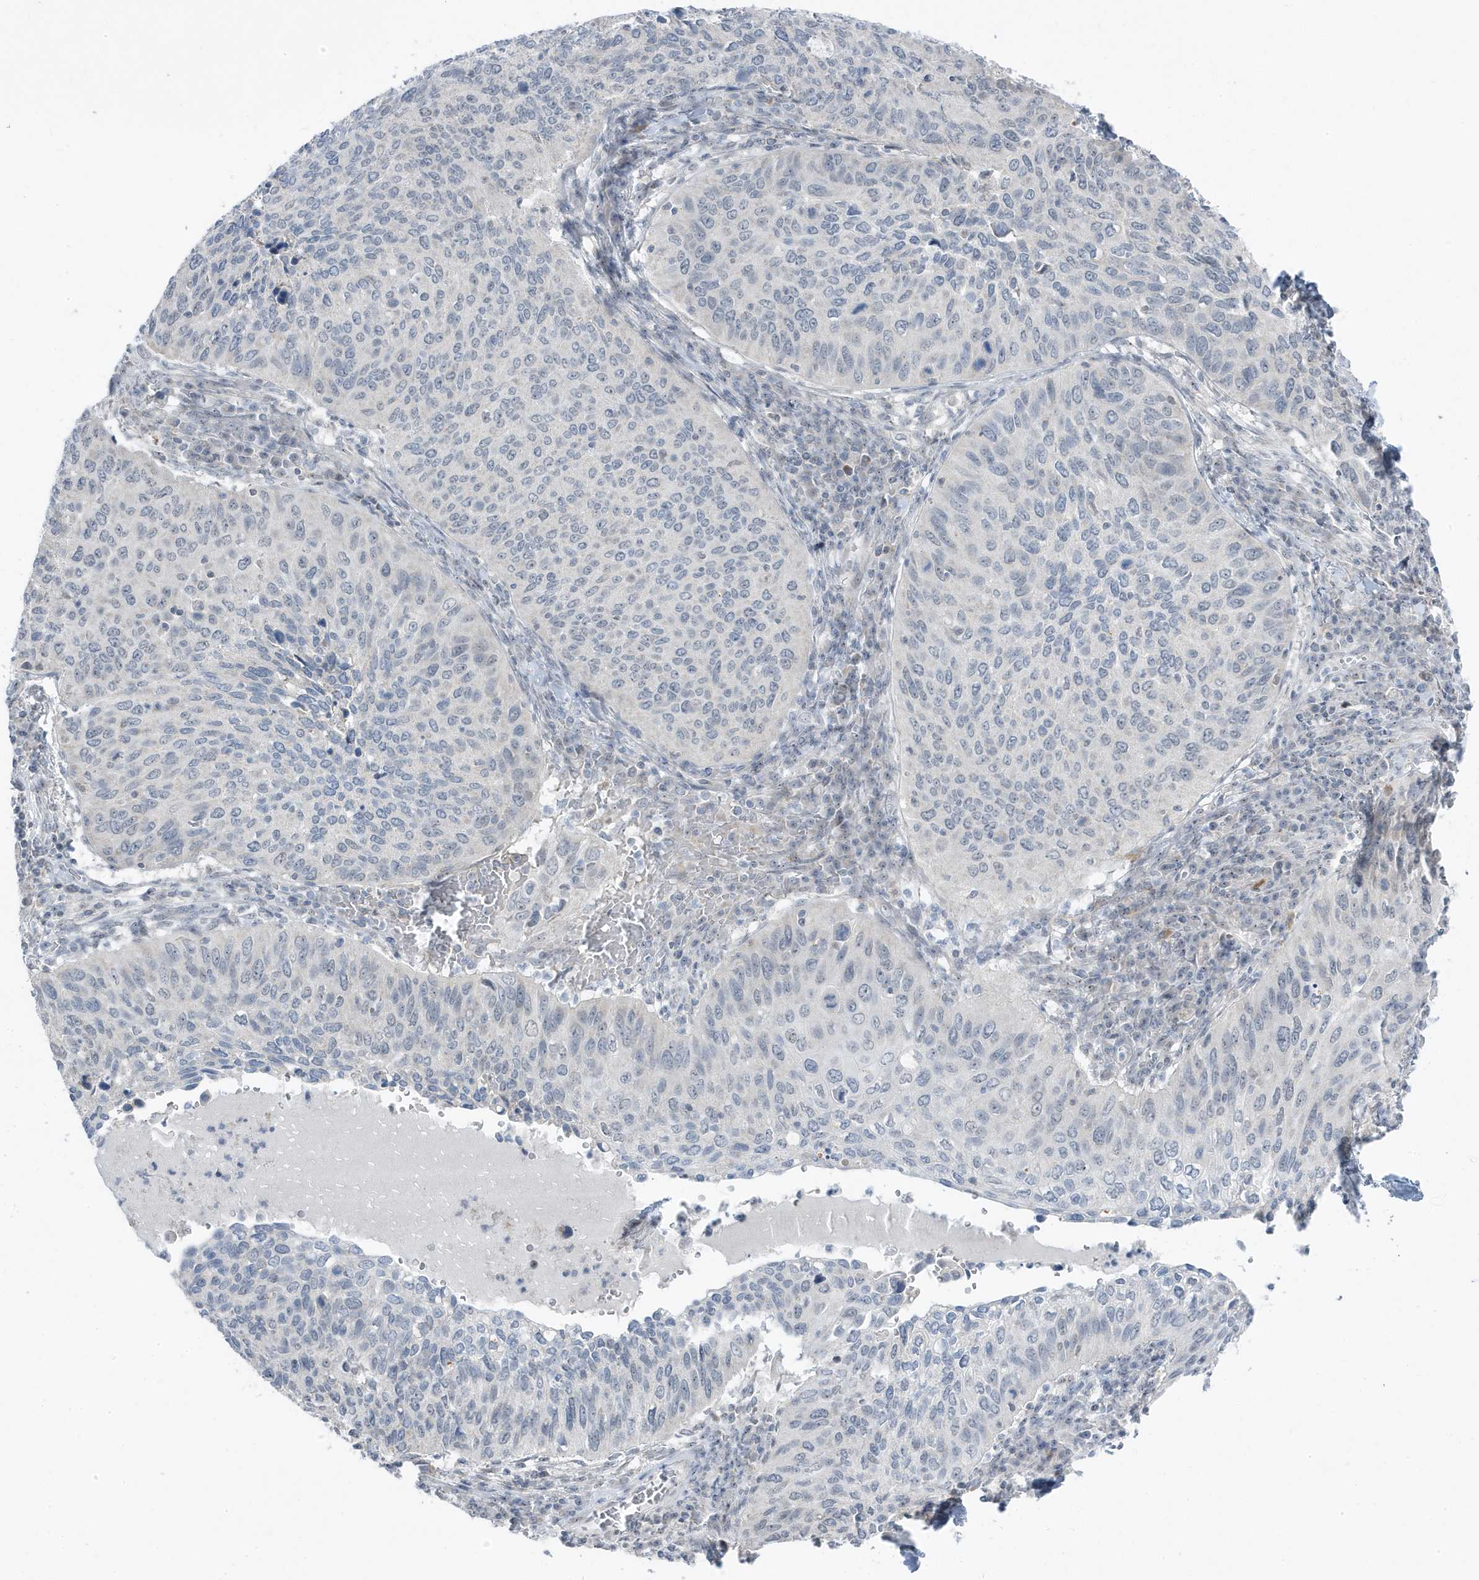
{"staining": {"intensity": "negative", "quantity": "none", "location": "none"}, "tissue": "cervical cancer", "cell_type": "Tumor cells", "image_type": "cancer", "snomed": [{"axis": "morphology", "description": "Squamous cell carcinoma, NOS"}, {"axis": "topography", "description": "Cervix"}], "caption": "This histopathology image is of squamous cell carcinoma (cervical) stained with immunohistochemistry to label a protein in brown with the nuclei are counter-stained blue. There is no expression in tumor cells. (DAB (3,3'-diaminobenzidine) immunohistochemistry (IHC), high magnification).", "gene": "TSEN15", "patient": {"sex": "female", "age": 38}}